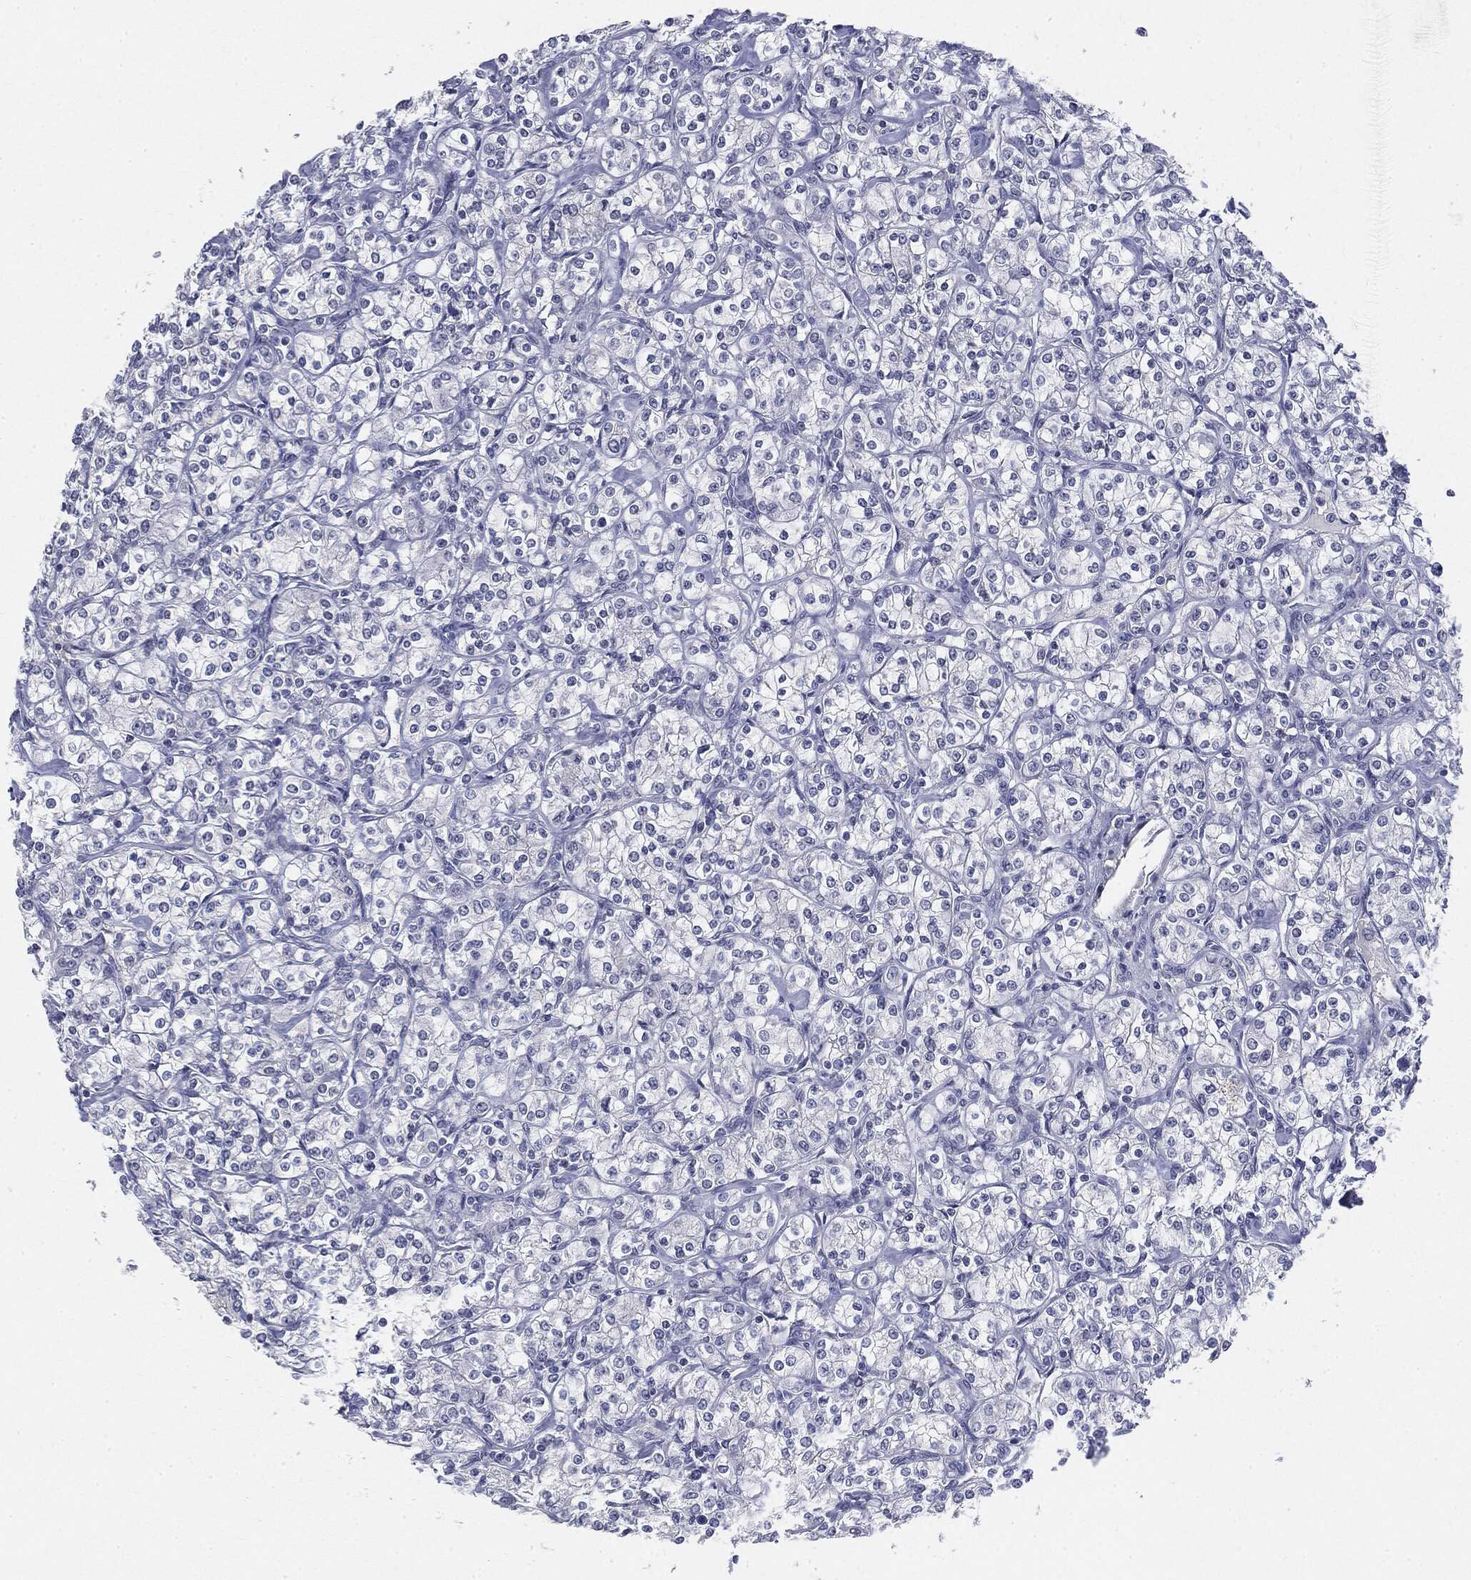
{"staining": {"intensity": "negative", "quantity": "none", "location": "none"}, "tissue": "renal cancer", "cell_type": "Tumor cells", "image_type": "cancer", "snomed": [{"axis": "morphology", "description": "Adenocarcinoma, NOS"}, {"axis": "topography", "description": "Kidney"}], "caption": "The photomicrograph shows no staining of tumor cells in adenocarcinoma (renal).", "gene": "CGB1", "patient": {"sex": "male", "age": 77}}